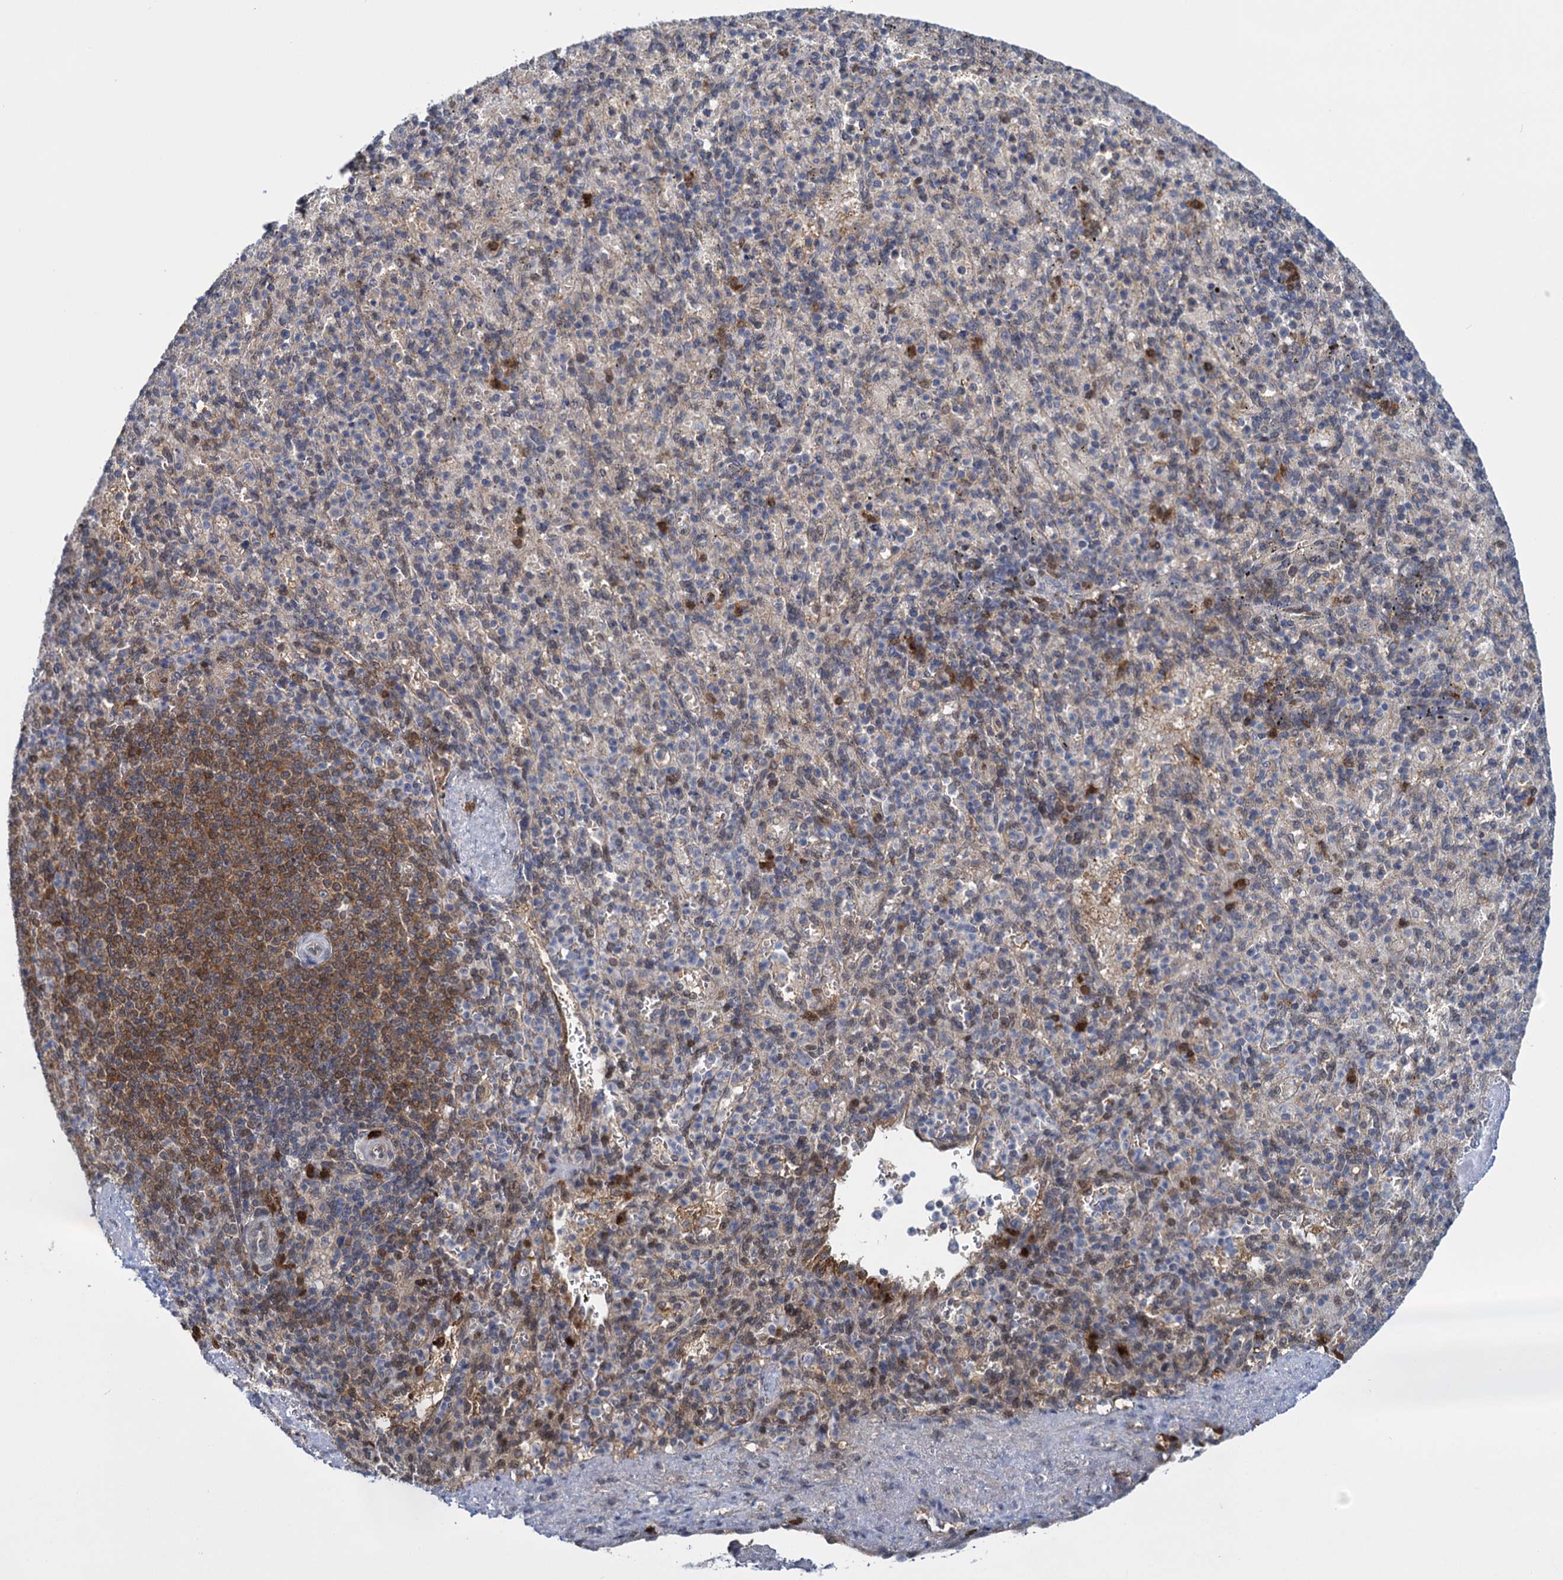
{"staining": {"intensity": "moderate", "quantity": "<25%", "location": "cytoplasmic/membranous"}, "tissue": "spleen", "cell_type": "Cells in red pulp", "image_type": "normal", "snomed": [{"axis": "morphology", "description": "Normal tissue, NOS"}, {"axis": "topography", "description": "Spleen"}], "caption": "Protein analysis of normal spleen reveals moderate cytoplasmic/membranous positivity in approximately <25% of cells in red pulp. (IHC, brightfield microscopy, high magnification).", "gene": "GLO1", "patient": {"sex": "female", "age": 74}}